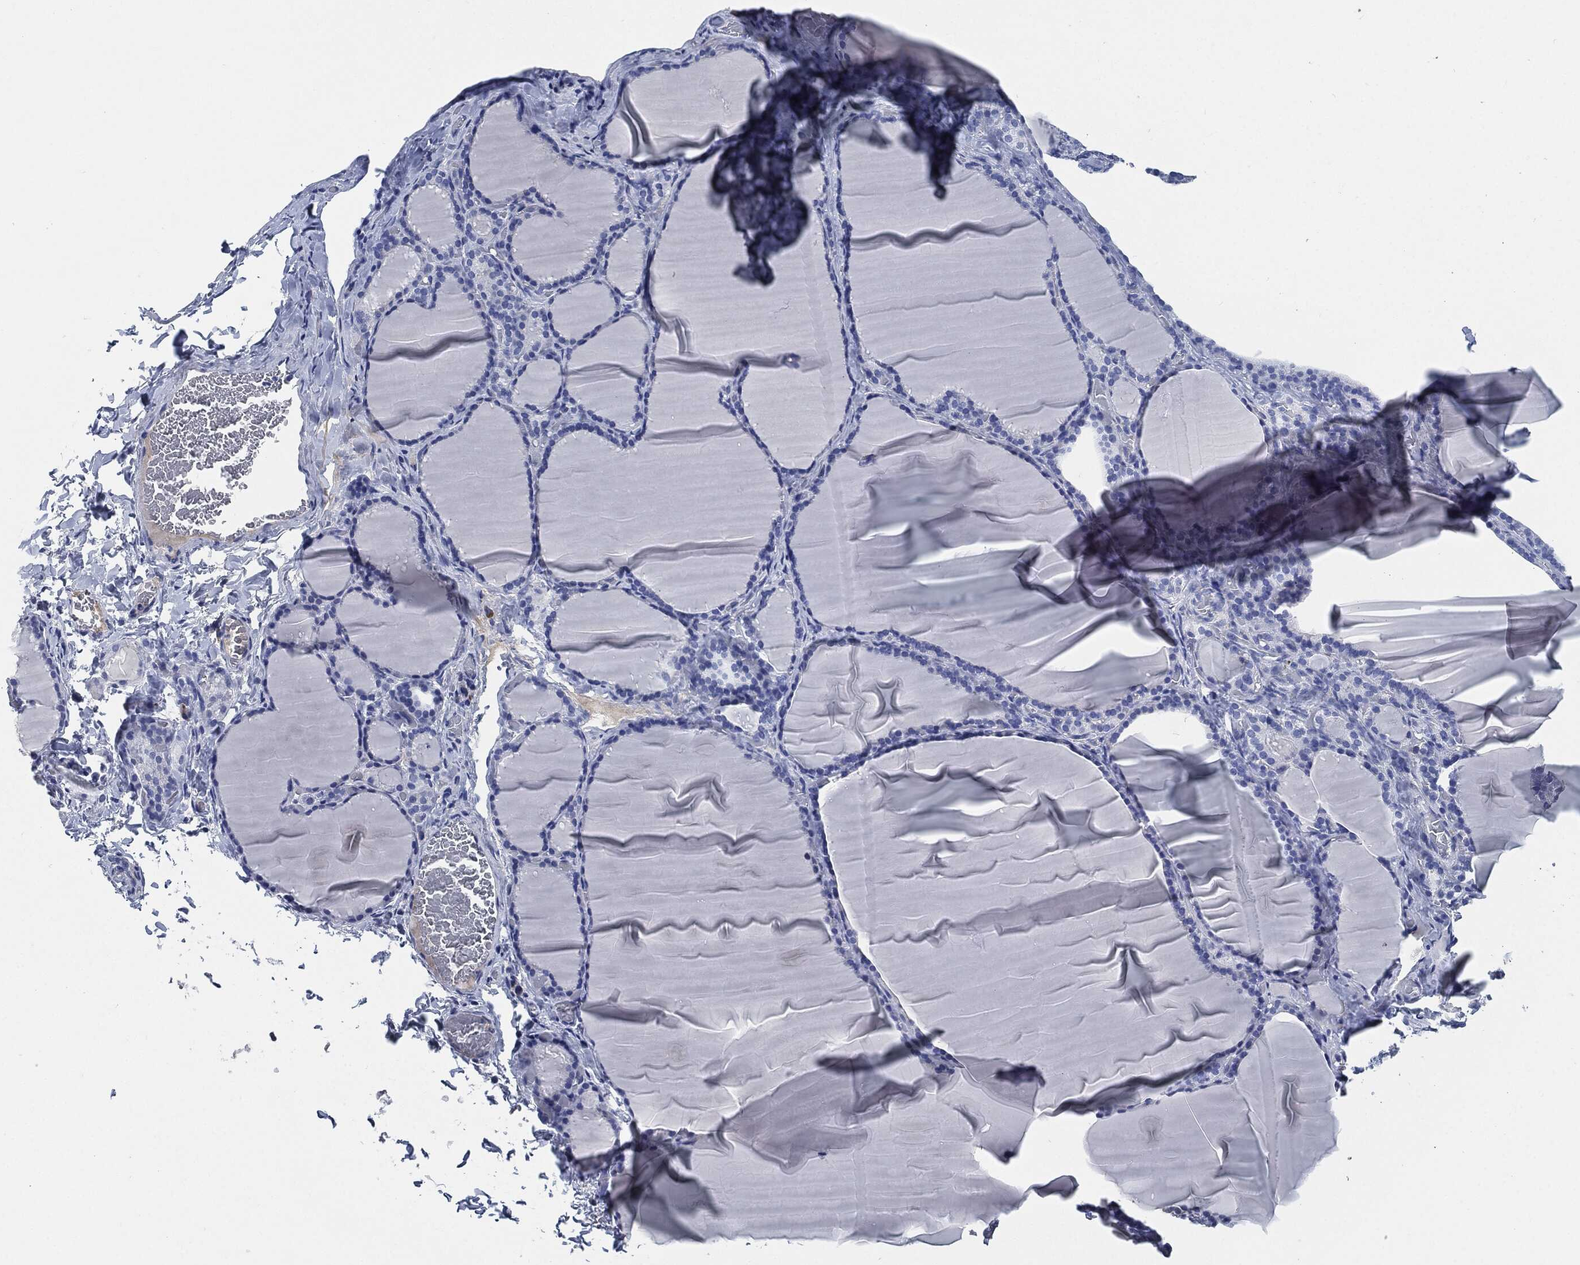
{"staining": {"intensity": "negative", "quantity": "none", "location": "none"}, "tissue": "thyroid gland", "cell_type": "Glandular cells", "image_type": "normal", "snomed": [{"axis": "morphology", "description": "Normal tissue, NOS"}, {"axis": "morphology", "description": "Hyperplasia, NOS"}, {"axis": "topography", "description": "Thyroid gland"}], "caption": "The micrograph demonstrates no significant expression in glandular cells of thyroid gland.", "gene": "CD27", "patient": {"sex": "female", "age": 27}}